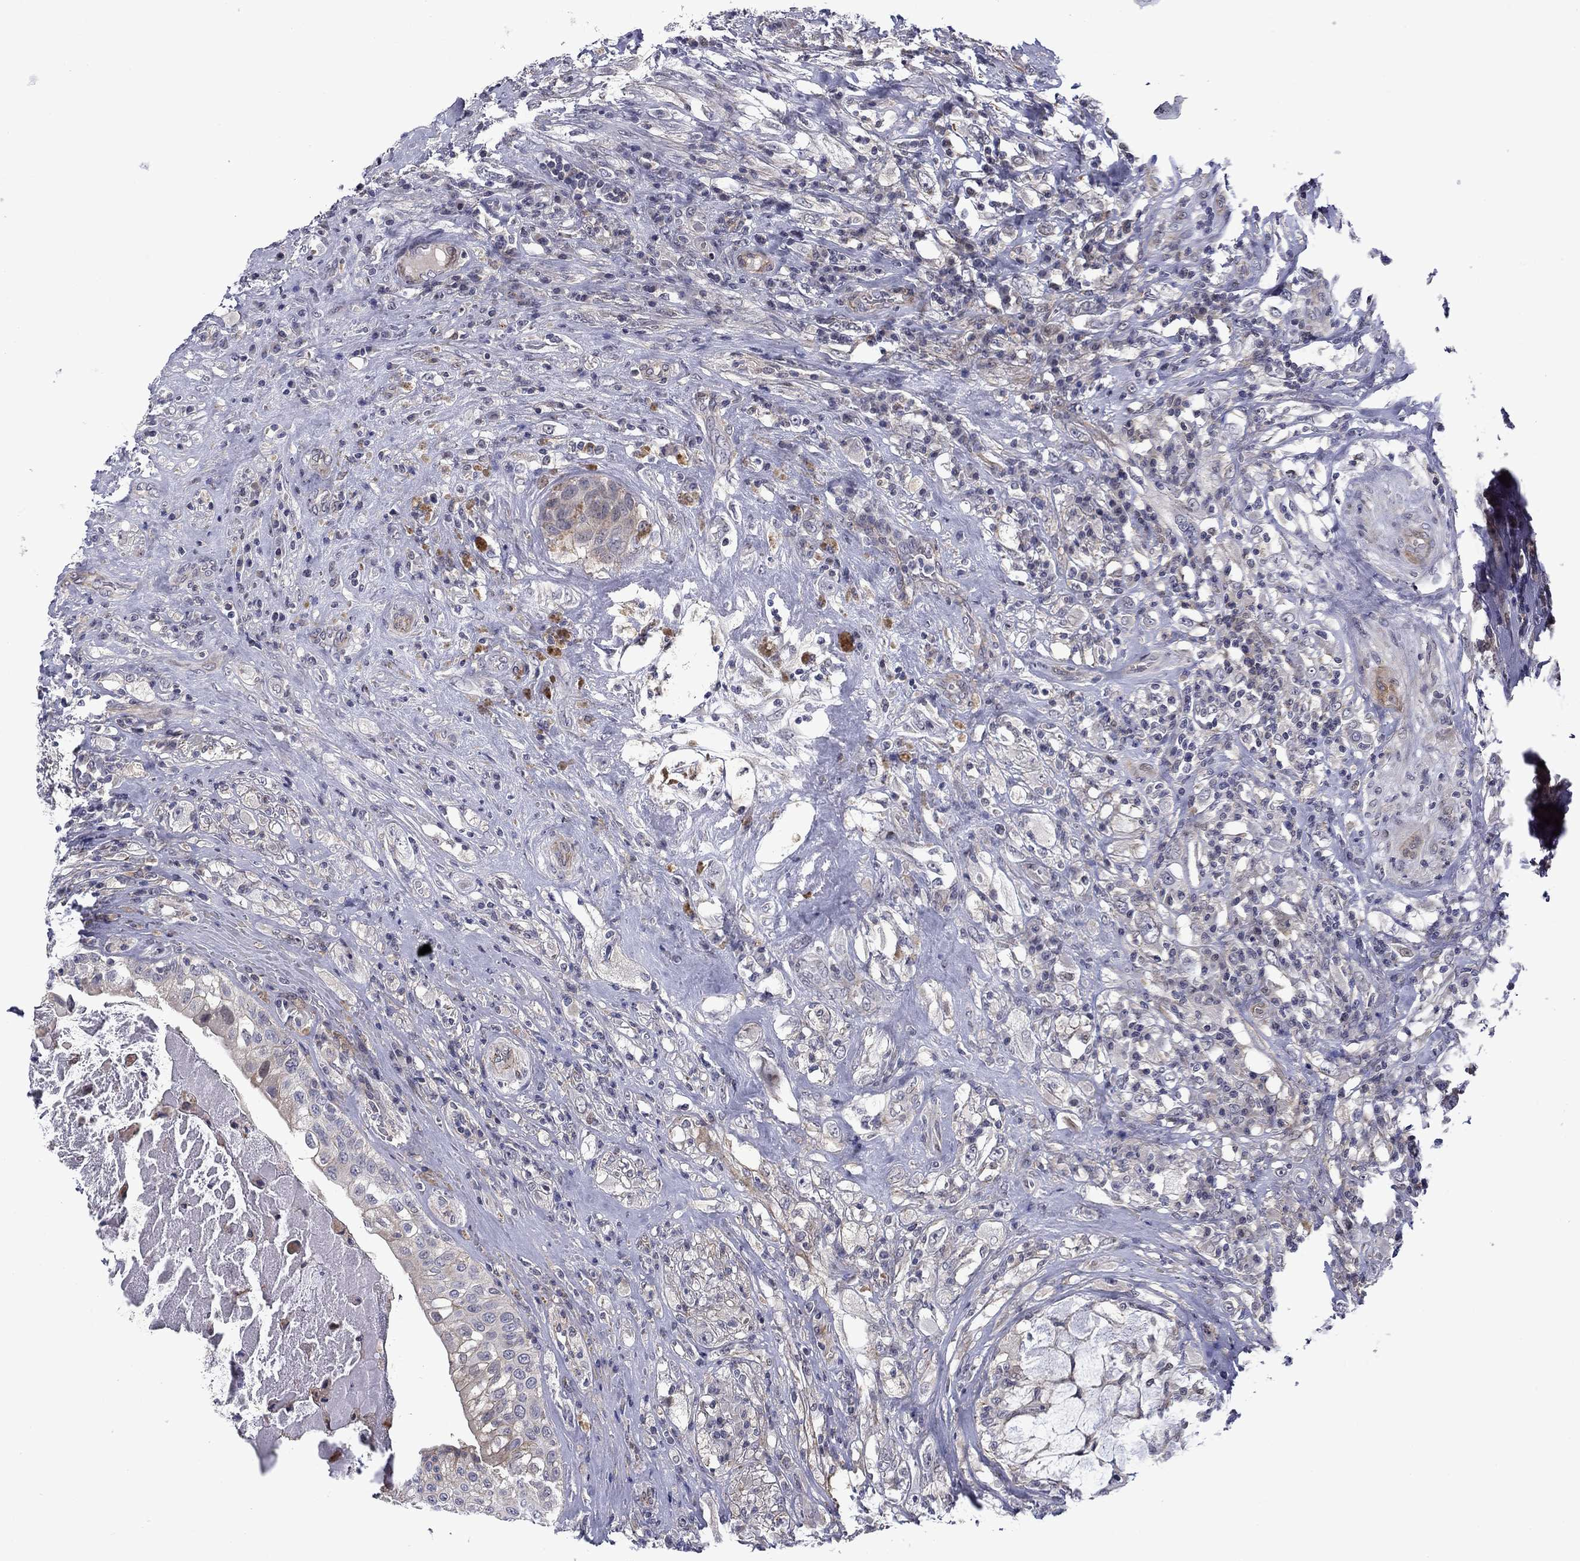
{"staining": {"intensity": "negative", "quantity": "none", "location": "none"}, "tissue": "testis cancer", "cell_type": "Tumor cells", "image_type": "cancer", "snomed": [{"axis": "morphology", "description": "Necrosis, NOS"}, {"axis": "morphology", "description": "Carcinoma, Embryonal, NOS"}, {"axis": "topography", "description": "Testis"}], "caption": "High power microscopy histopathology image of an immunohistochemistry histopathology image of testis cancer, revealing no significant positivity in tumor cells.", "gene": "B3GAT1", "patient": {"sex": "male", "age": 19}}